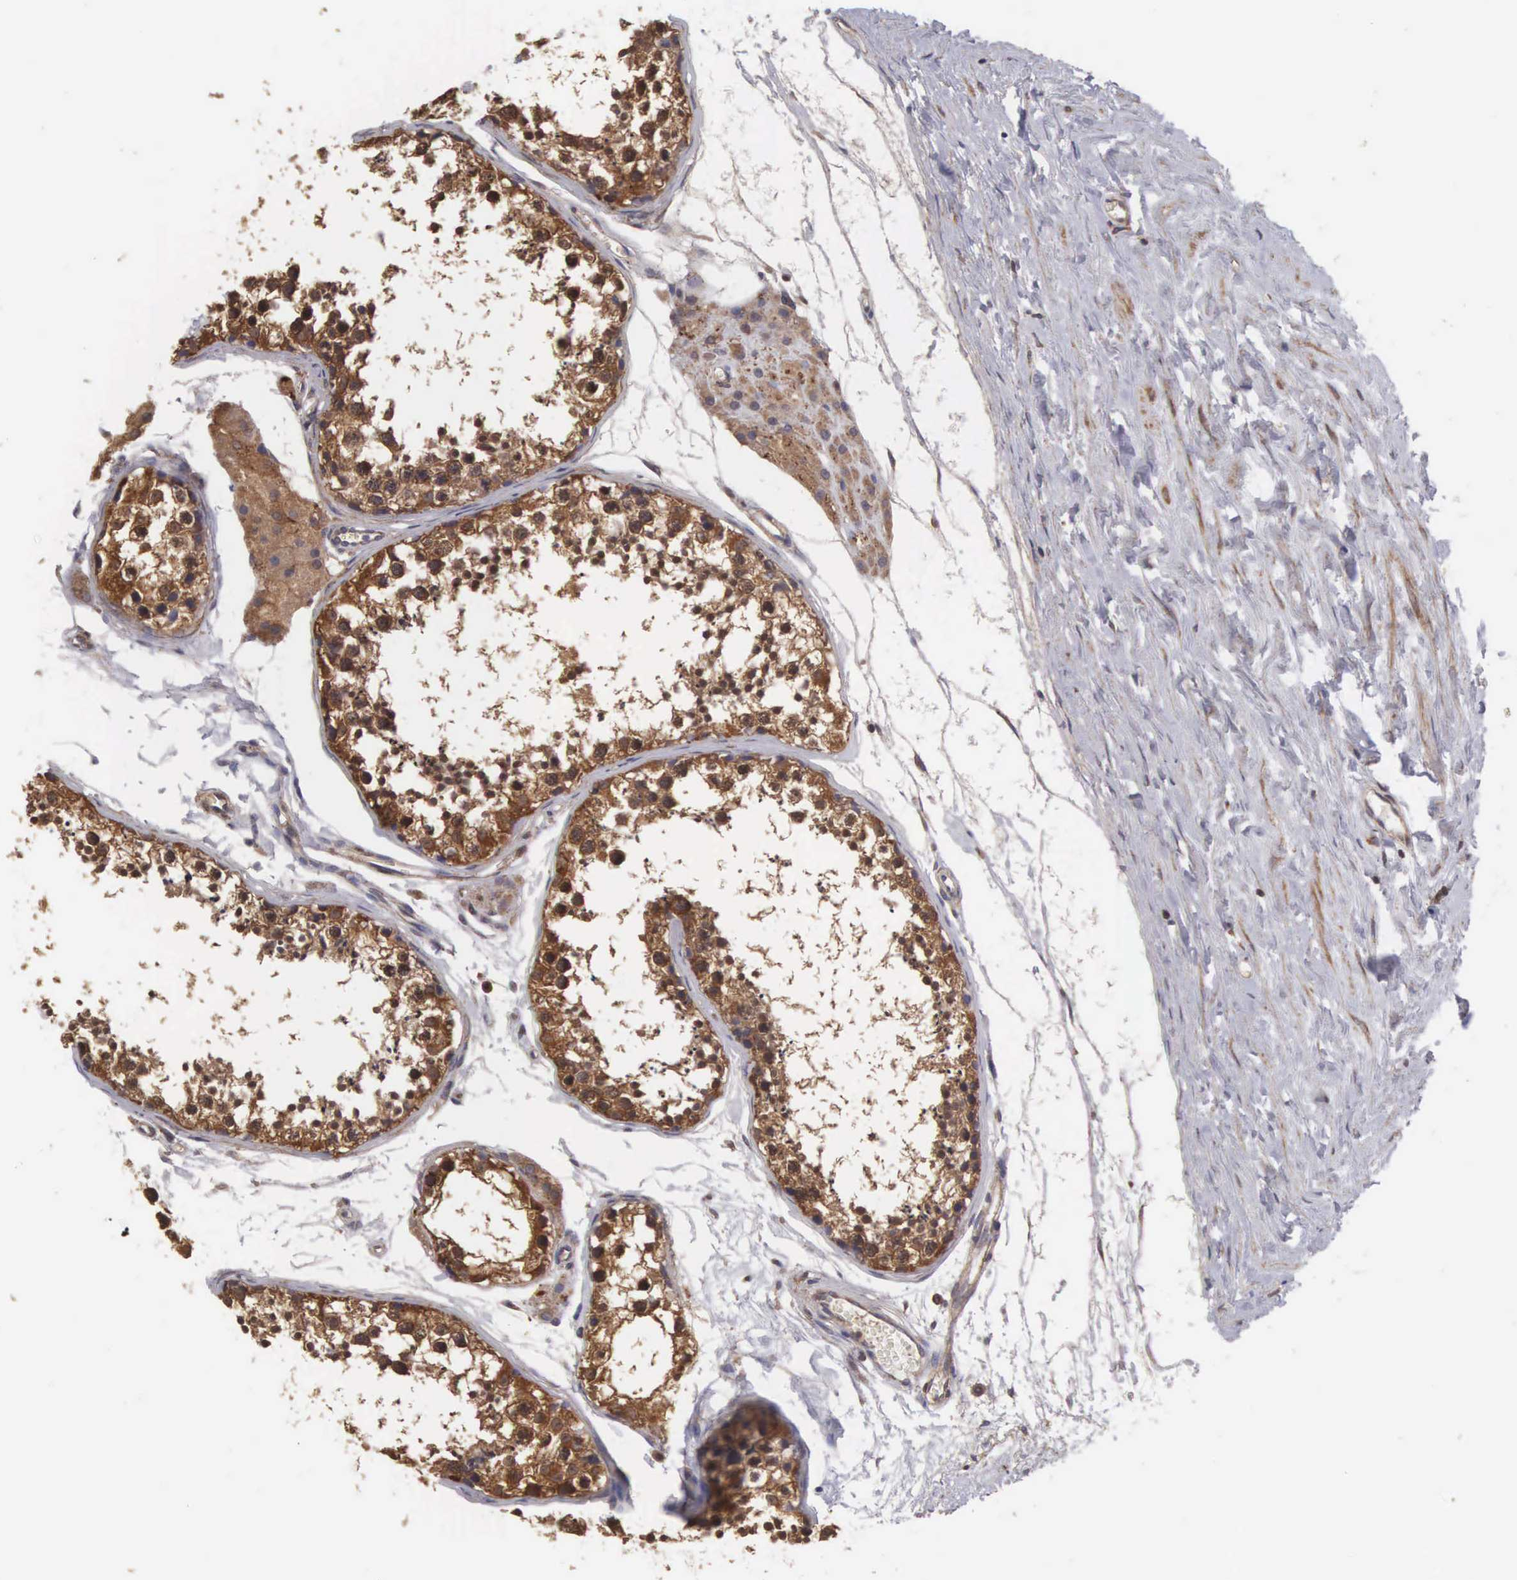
{"staining": {"intensity": "strong", "quantity": ">75%", "location": "cytoplasmic/membranous"}, "tissue": "testis", "cell_type": "Cells in seminiferous ducts", "image_type": "normal", "snomed": [{"axis": "morphology", "description": "Normal tissue, NOS"}, {"axis": "topography", "description": "Testis"}], "caption": "High-magnification brightfield microscopy of normal testis stained with DAB (brown) and counterstained with hematoxylin (blue). cells in seminiferous ducts exhibit strong cytoplasmic/membranous positivity is present in about>75% of cells. (DAB IHC with brightfield microscopy, high magnification).", "gene": "DHRS1", "patient": {"sex": "male", "age": 57}}